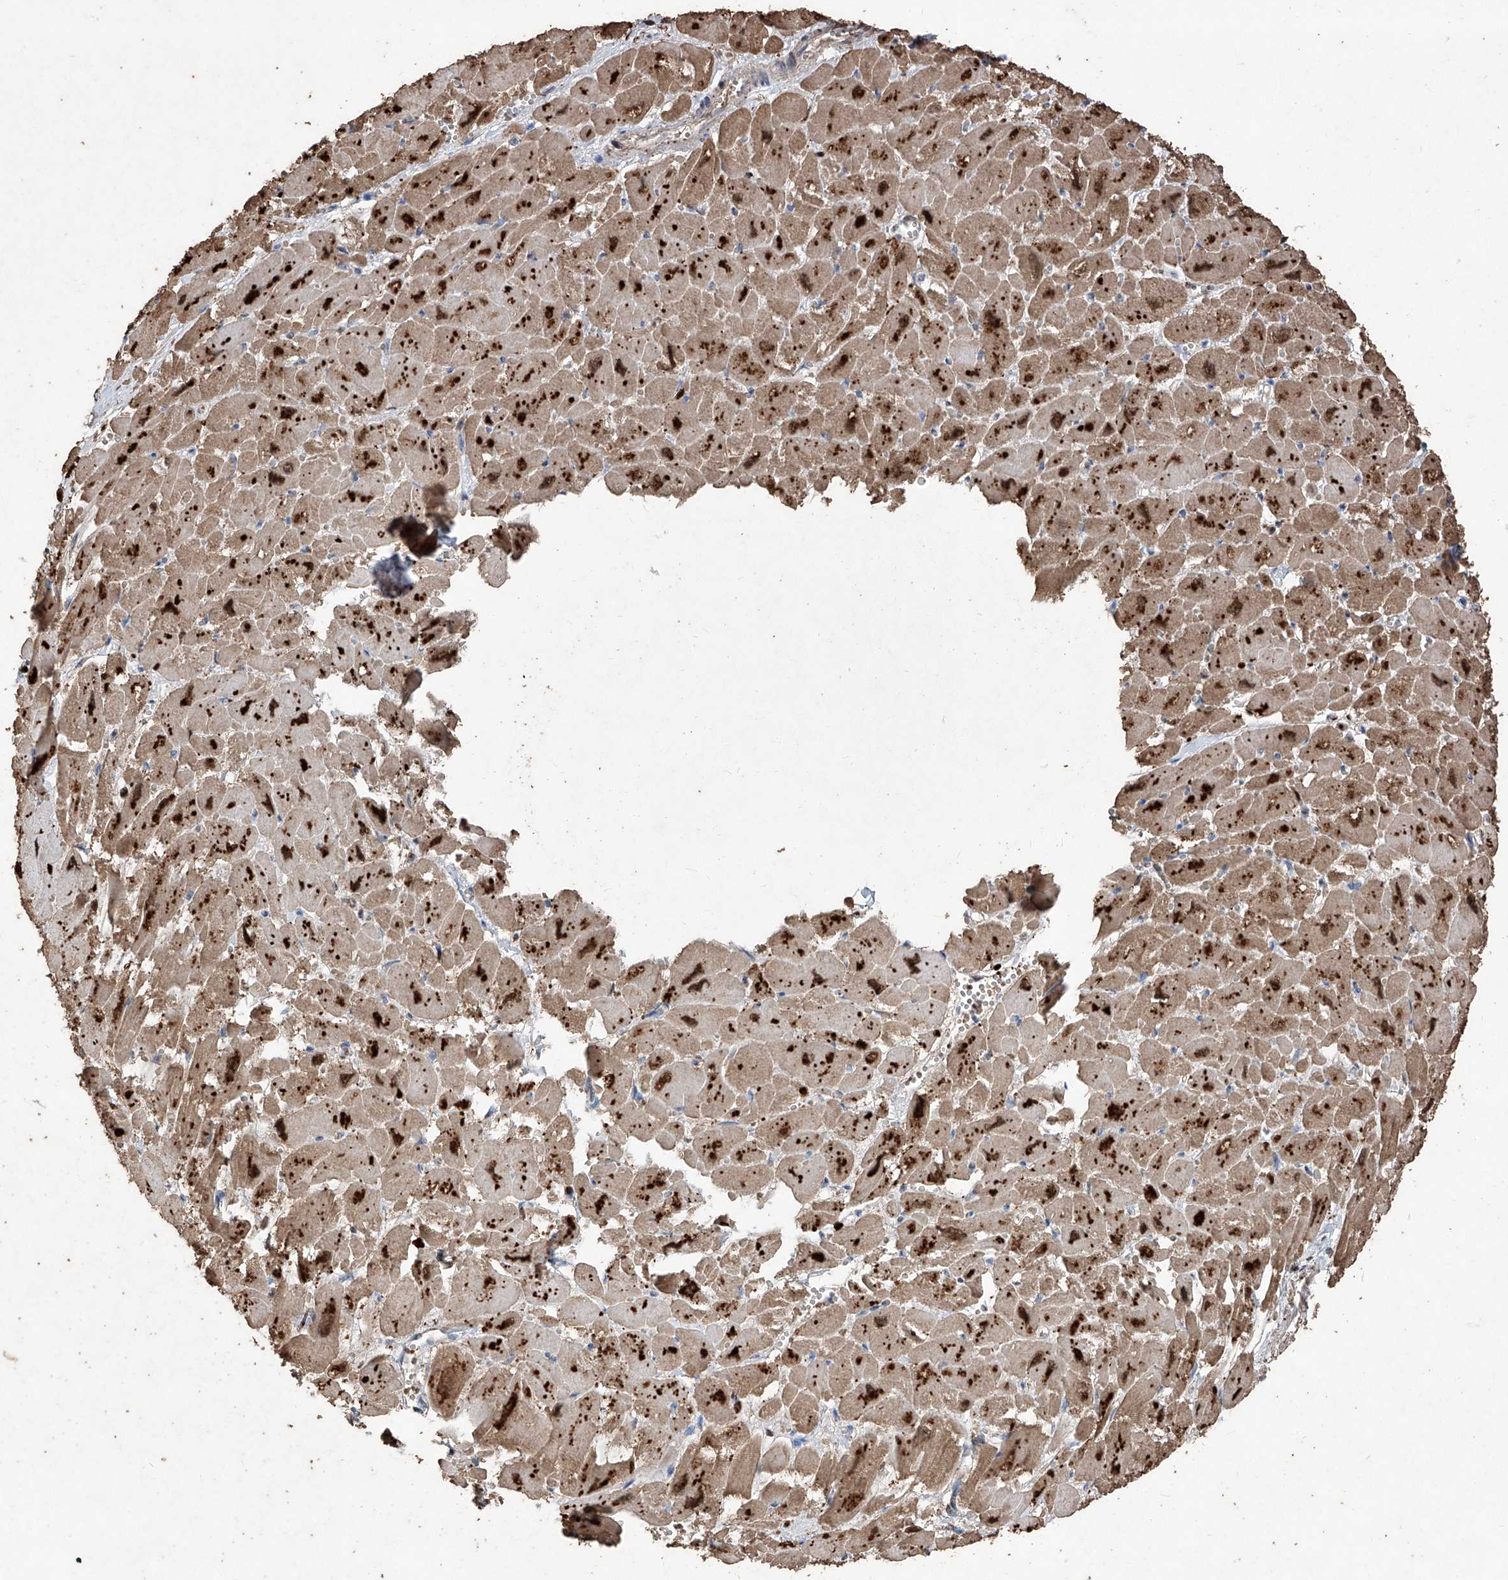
{"staining": {"intensity": "strong", "quantity": "25%-75%", "location": "cytoplasmic/membranous"}, "tissue": "heart muscle", "cell_type": "Cardiomyocytes", "image_type": "normal", "snomed": [{"axis": "morphology", "description": "Normal tissue, NOS"}, {"axis": "topography", "description": "Heart"}], "caption": "Normal heart muscle shows strong cytoplasmic/membranous positivity in approximately 25%-75% of cardiomyocytes, visualized by immunohistochemistry.", "gene": "EML1", "patient": {"sex": "male", "age": 54}}